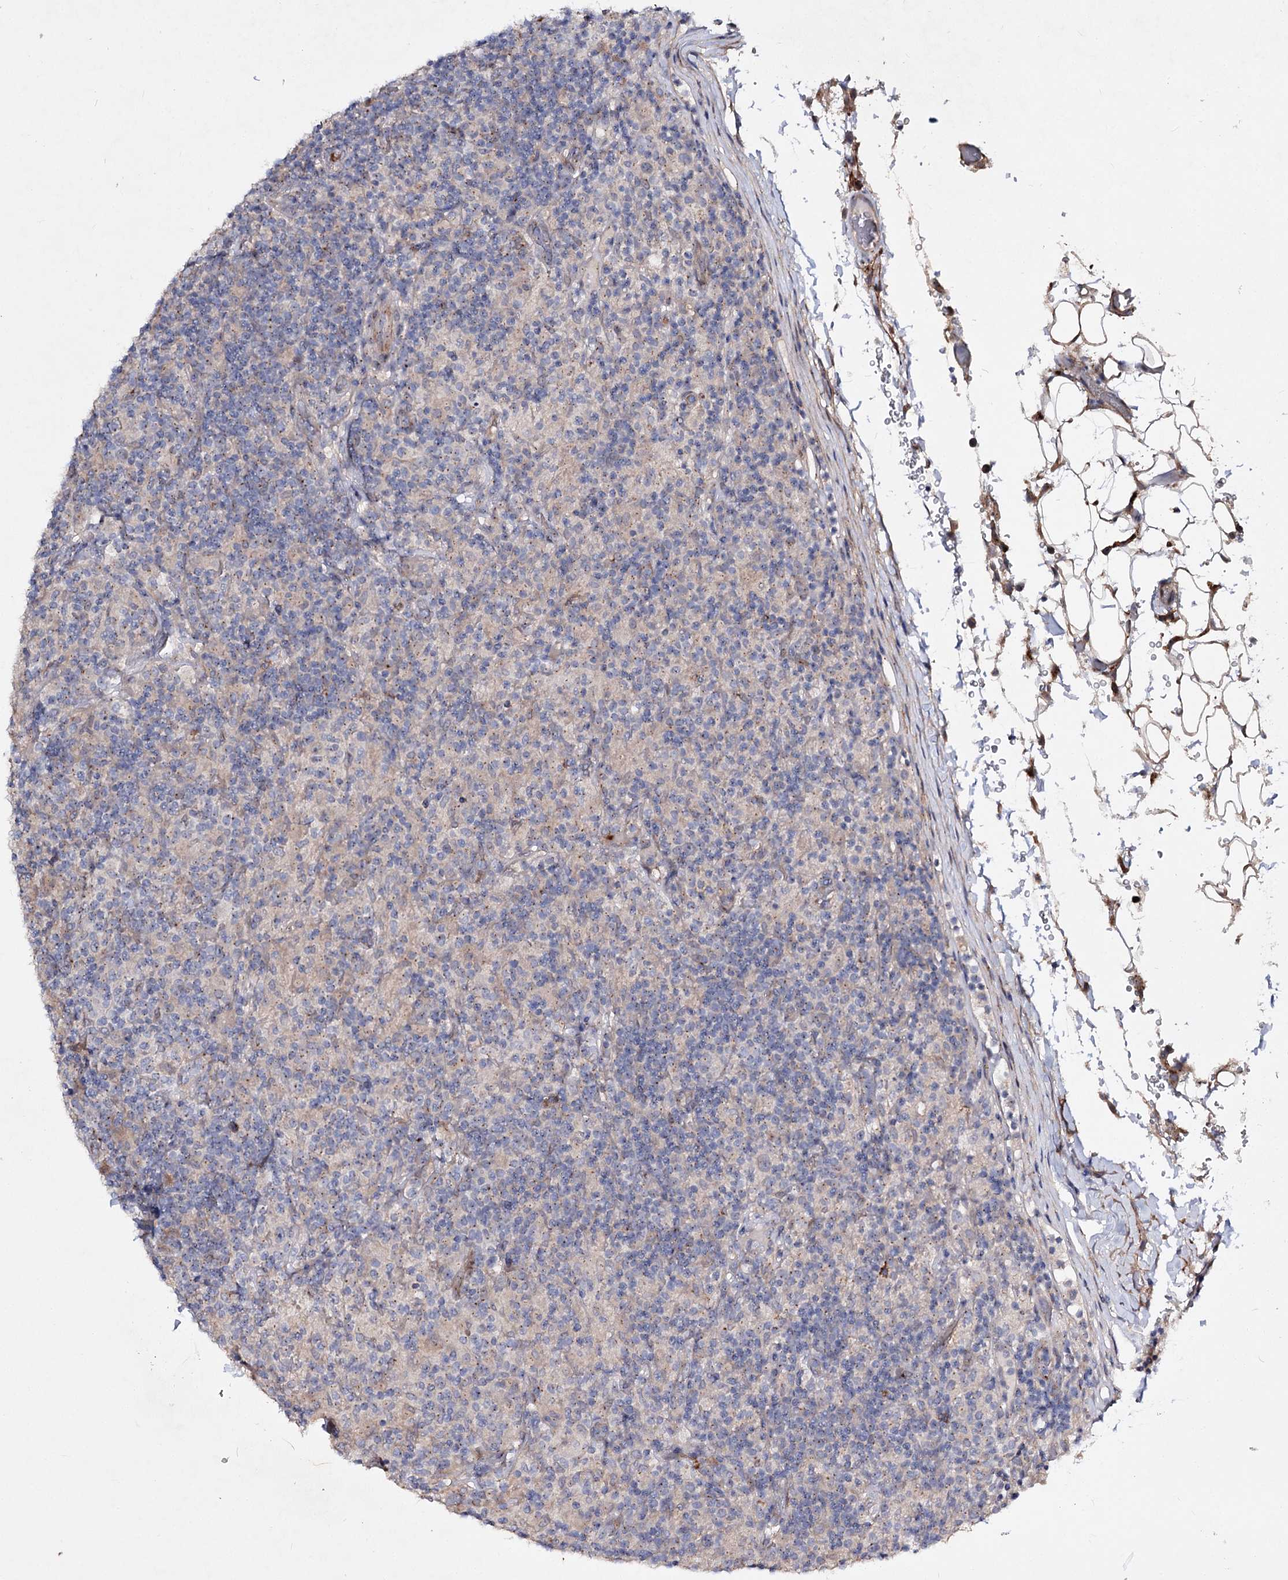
{"staining": {"intensity": "negative", "quantity": "none", "location": "none"}, "tissue": "lymphoma", "cell_type": "Tumor cells", "image_type": "cancer", "snomed": [{"axis": "morphology", "description": "Hodgkin's disease, NOS"}, {"axis": "topography", "description": "Lymph node"}], "caption": "This is an IHC photomicrograph of human Hodgkin's disease. There is no positivity in tumor cells.", "gene": "MINDY3", "patient": {"sex": "male", "age": 70}}